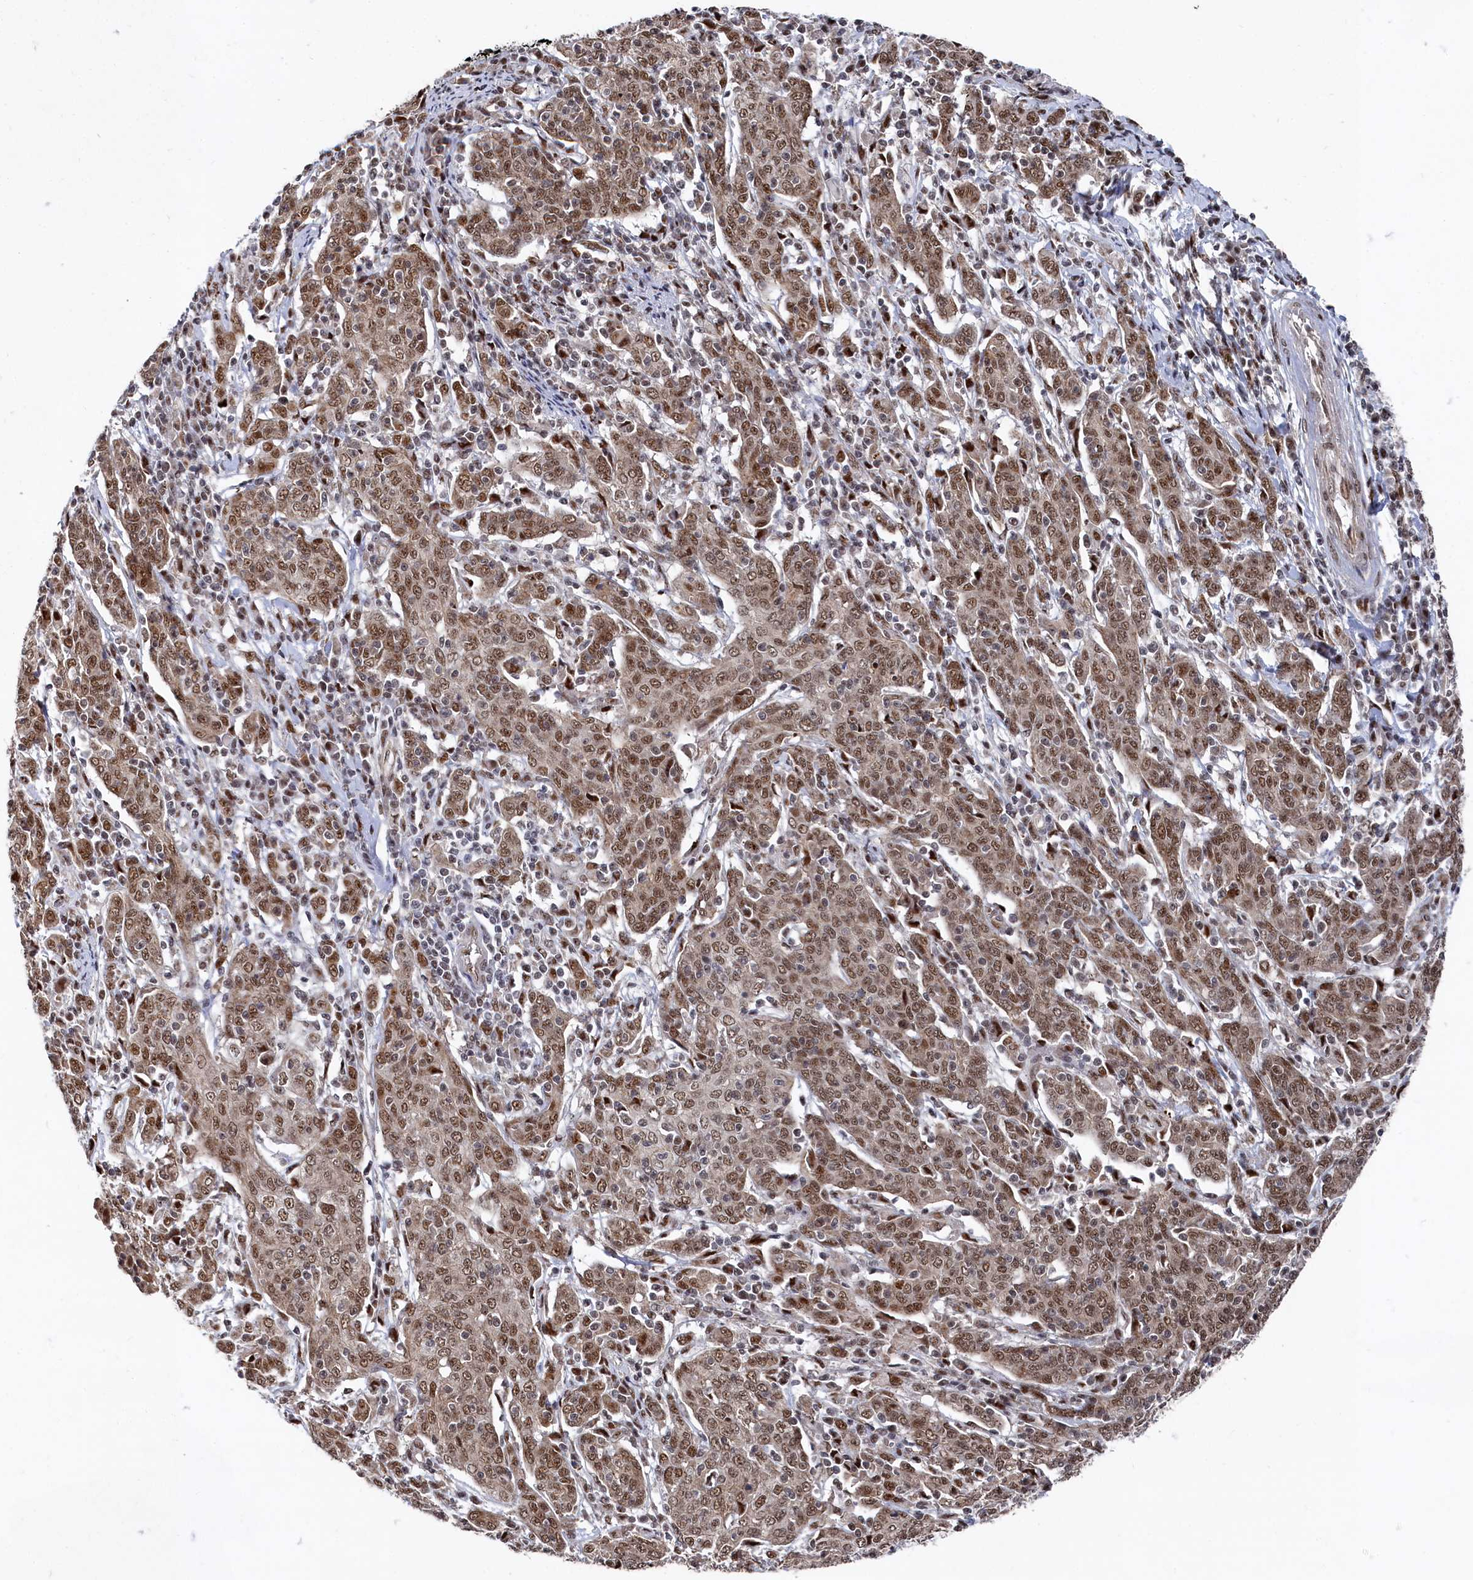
{"staining": {"intensity": "moderate", "quantity": ">75%", "location": "nuclear"}, "tissue": "cervical cancer", "cell_type": "Tumor cells", "image_type": "cancer", "snomed": [{"axis": "morphology", "description": "Squamous cell carcinoma, NOS"}, {"axis": "topography", "description": "Cervix"}], "caption": "Immunohistochemical staining of cervical cancer (squamous cell carcinoma) displays moderate nuclear protein expression in approximately >75% of tumor cells. The staining was performed using DAB, with brown indicating positive protein expression. Nuclei are stained blue with hematoxylin.", "gene": "BUB3", "patient": {"sex": "female", "age": 67}}